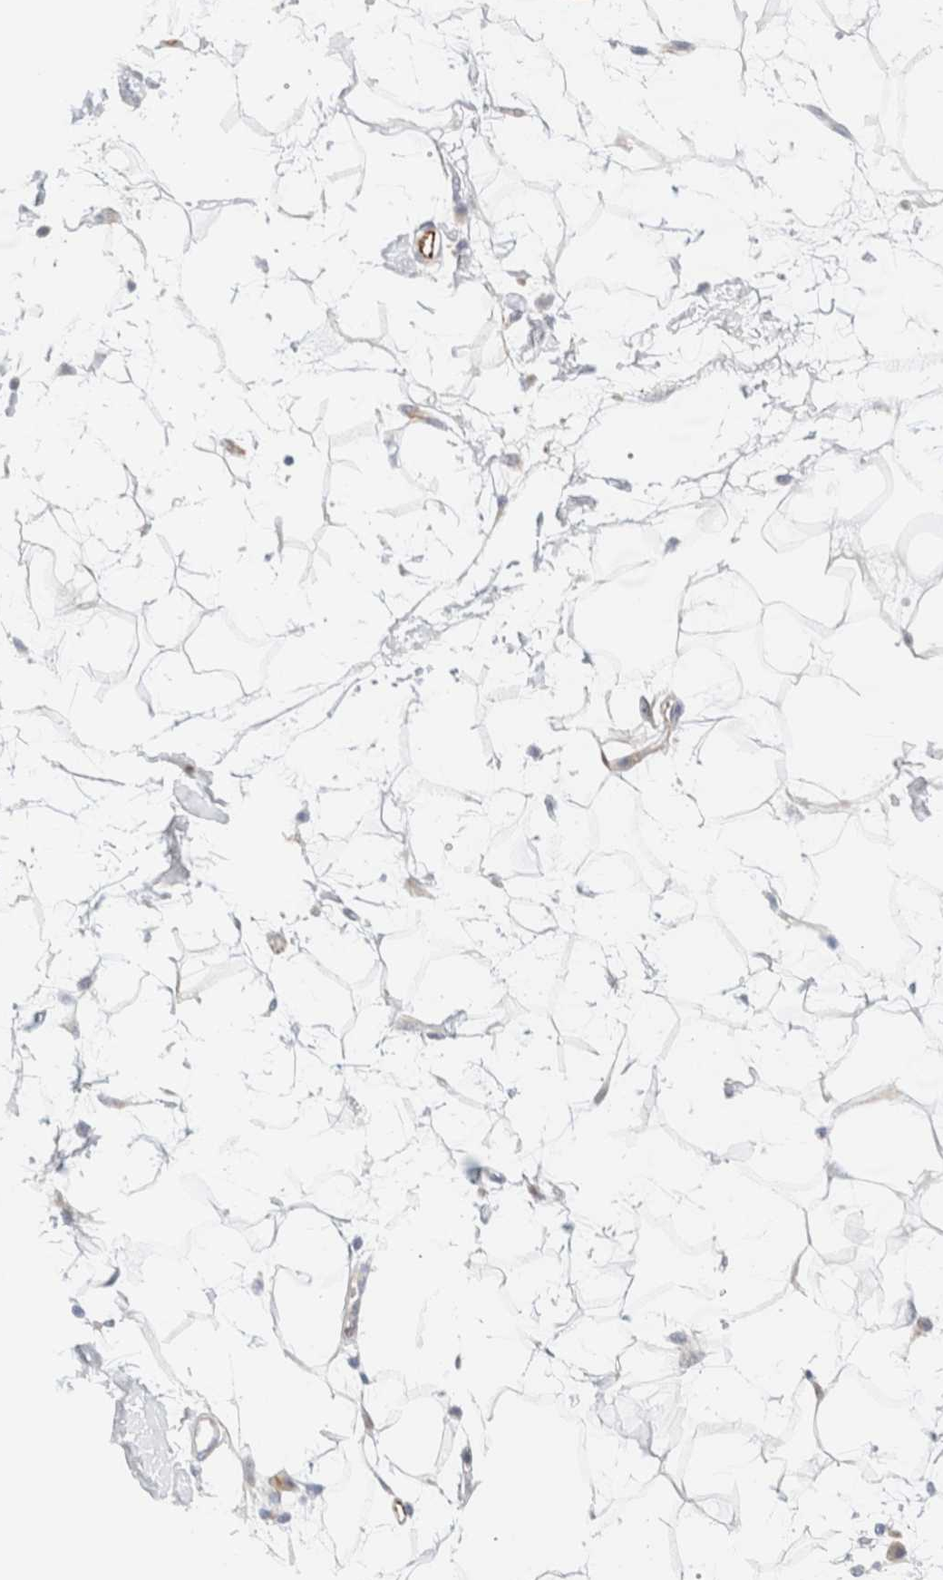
{"staining": {"intensity": "negative", "quantity": "none", "location": "none"}, "tissue": "adipose tissue", "cell_type": "Adipocytes", "image_type": "normal", "snomed": [{"axis": "morphology", "description": "Normal tissue, NOS"}, {"axis": "morphology", "description": "Adenocarcinoma, NOS"}, {"axis": "topography", "description": "Duodenum"}, {"axis": "topography", "description": "Peripheral nerve tissue"}], "caption": "Adipocytes show no significant protein expression in unremarkable adipose tissue.", "gene": "SLC25A48", "patient": {"sex": "female", "age": 60}}